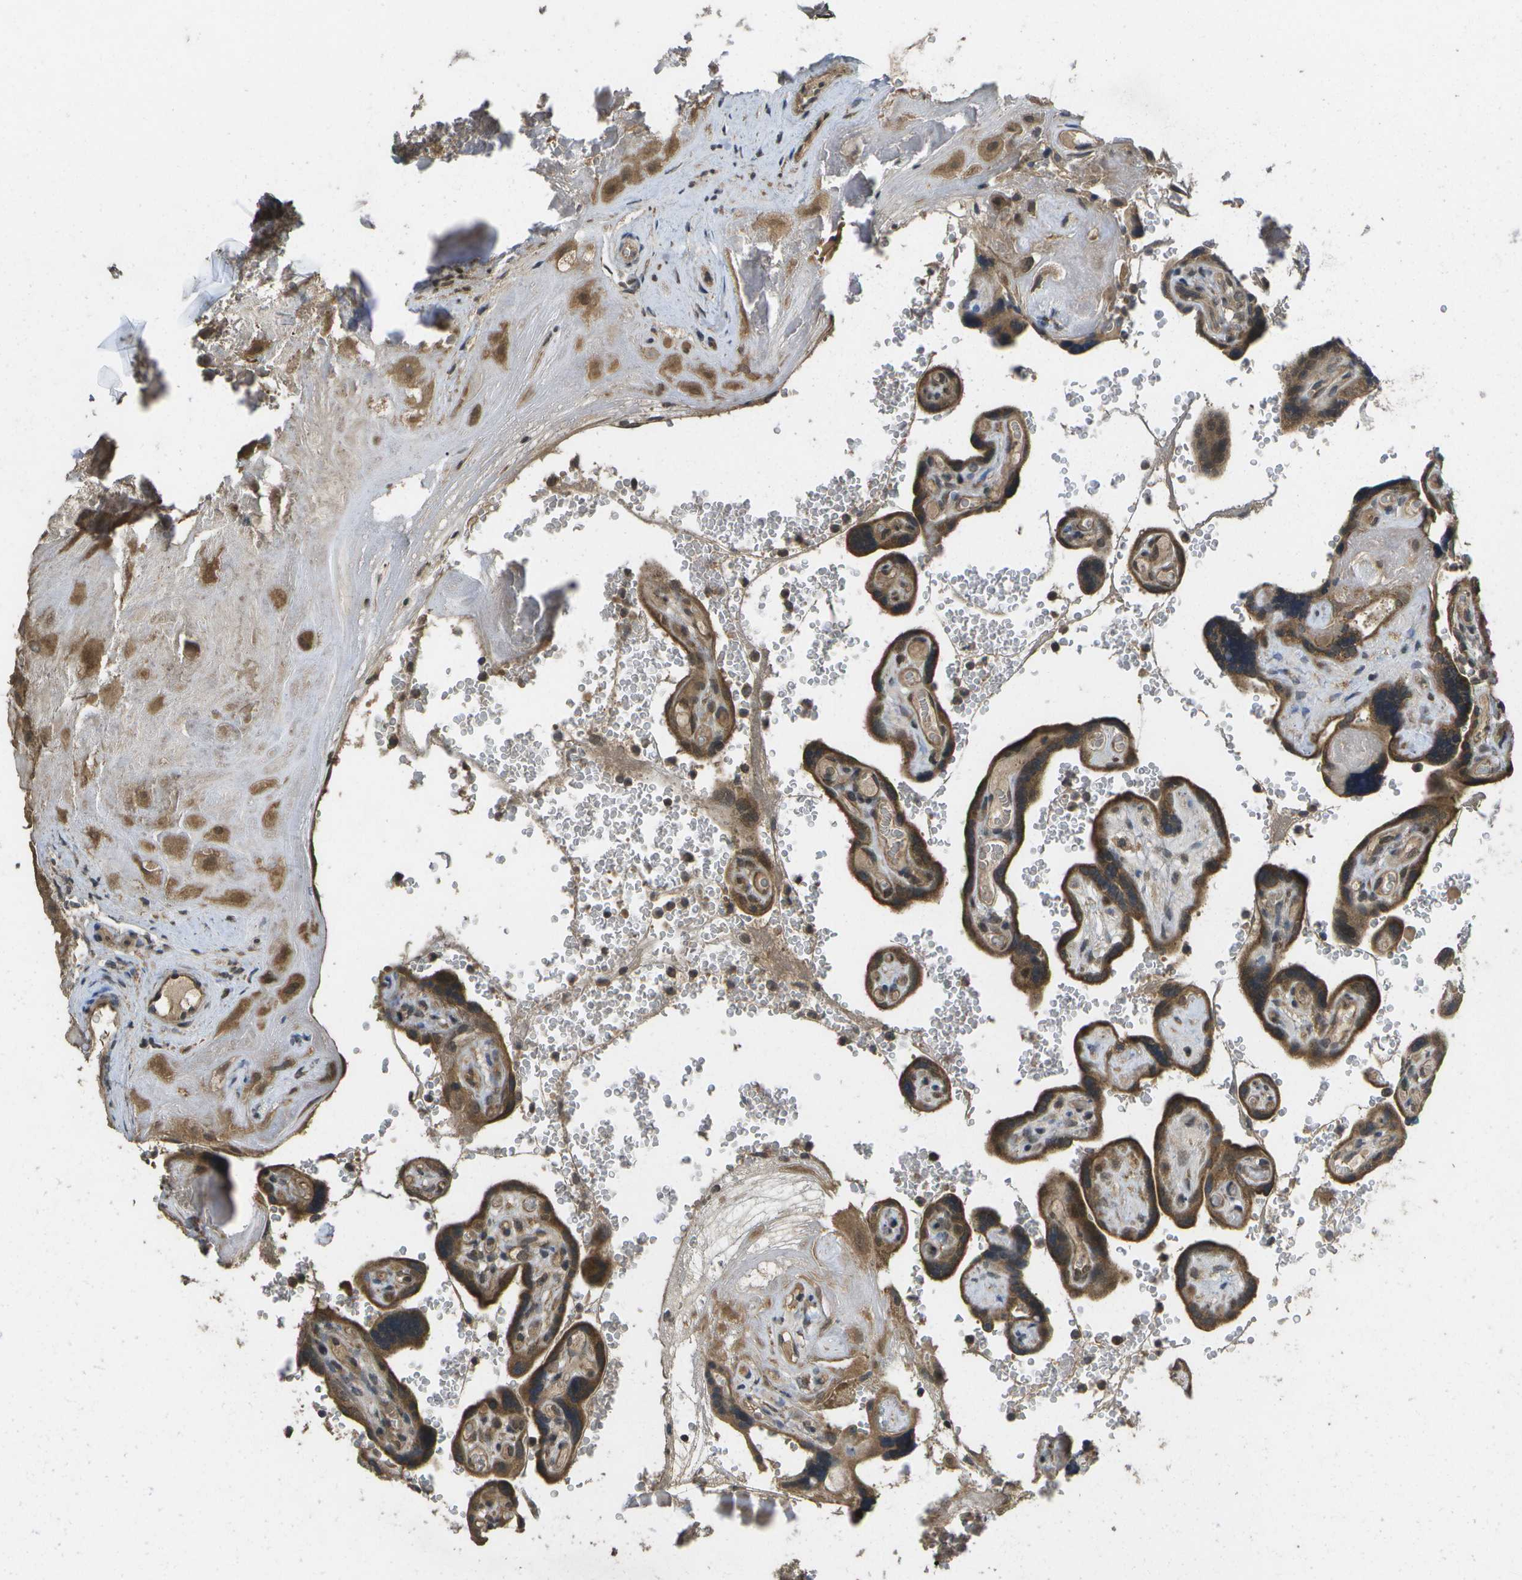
{"staining": {"intensity": "moderate", "quantity": ">75%", "location": "cytoplasmic/membranous,nuclear"}, "tissue": "placenta", "cell_type": "Decidual cells", "image_type": "normal", "snomed": [{"axis": "morphology", "description": "Normal tissue, NOS"}, {"axis": "topography", "description": "Placenta"}], "caption": "Brown immunohistochemical staining in benign human placenta demonstrates moderate cytoplasmic/membranous,nuclear staining in approximately >75% of decidual cells.", "gene": "ALAS1", "patient": {"sex": "female", "age": 19}}